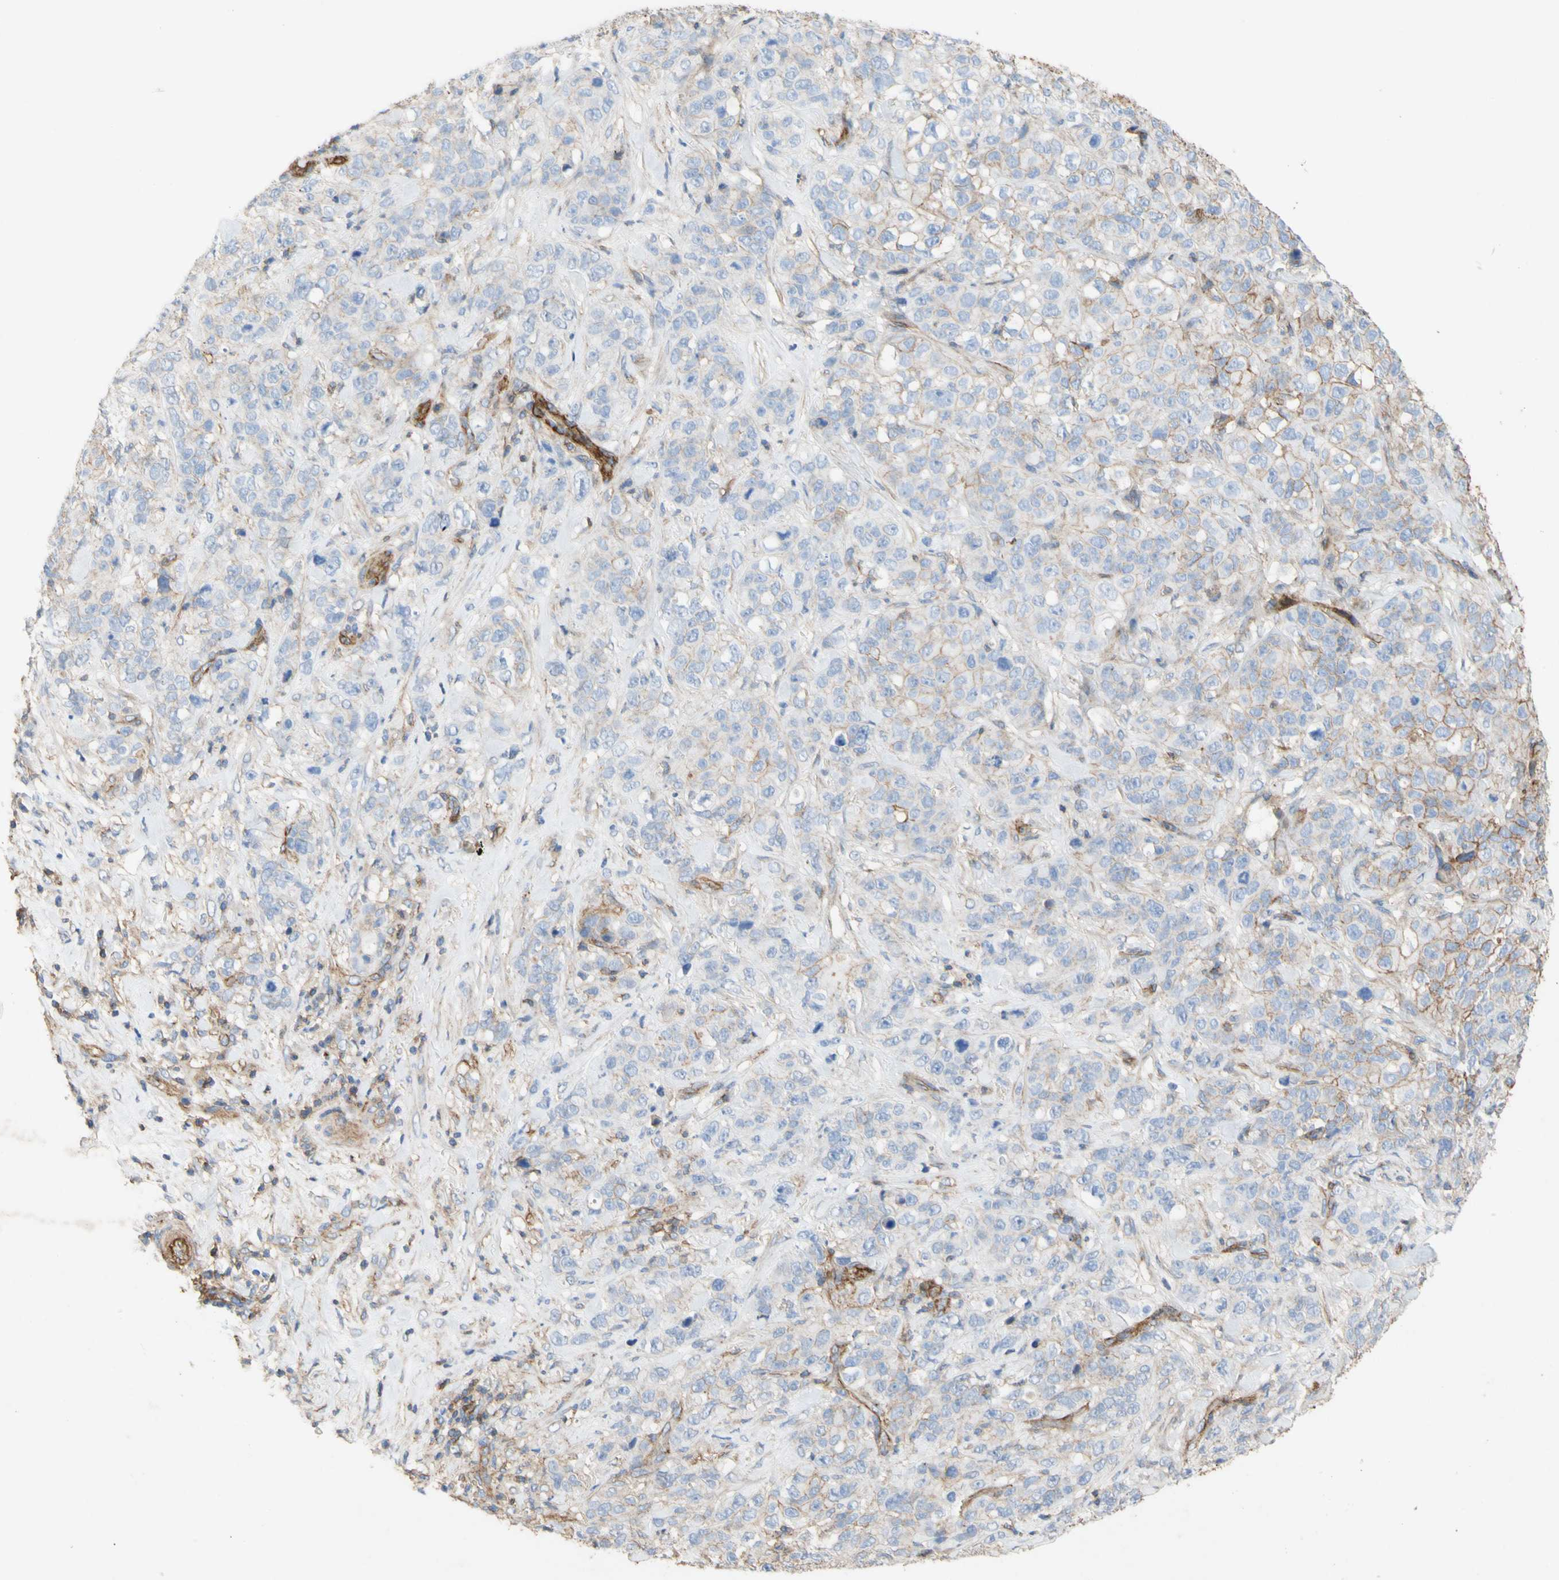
{"staining": {"intensity": "negative", "quantity": "none", "location": "none"}, "tissue": "stomach cancer", "cell_type": "Tumor cells", "image_type": "cancer", "snomed": [{"axis": "morphology", "description": "Adenocarcinoma, NOS"}, {"axis": "topography", "description": "Stomach"}], "caption": "Stomach adenocarcinoma was stained to show a protein in brown. There is no significant staining in tumor cells.", "gene": "ATP2A3", "patient": {"sex": "male", "age": 48}}